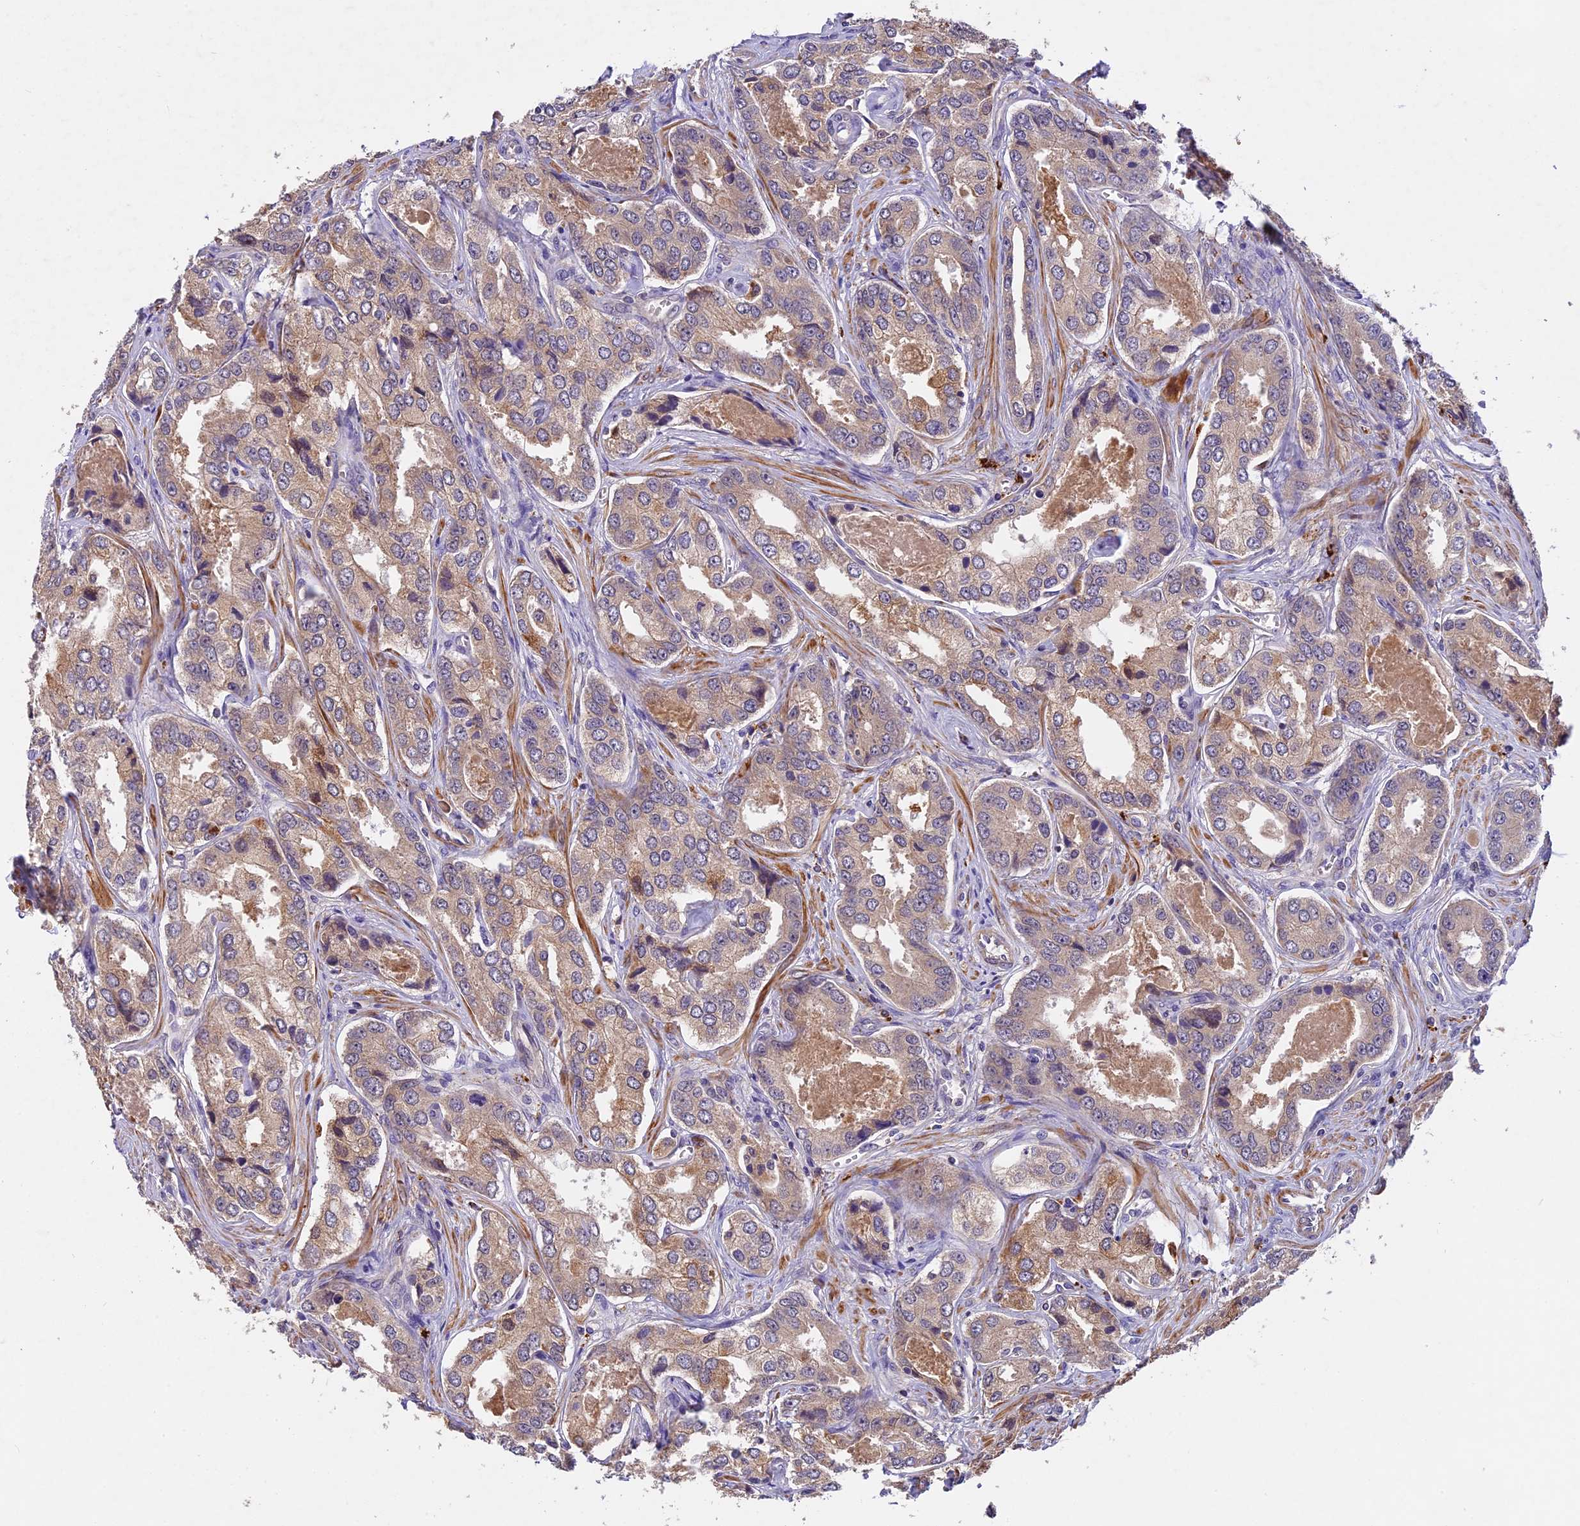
{"staining": {"intensity": "weak", "quantity": ">75%", "location": "cytoplasmic/membranous"}, "tissue": "prostate cancer", "cell_type": "Tumor cells", "image_type": "cancer", "snomed": [{"axis": "morphology", "description": "Adenocarcinoma, Low grade"}, {"axis": "topography", "description": "Prostate"}], "caption": "Adenocarcinoma (low-grade) (prostate) stained with DAB immunohistochemistry (IHC) shows low levels of weak cytoplasmic/membranous staining in about >75% of tumor cells.", "gene": "COPE", "patient": {"sex": "male", "age": 68}}